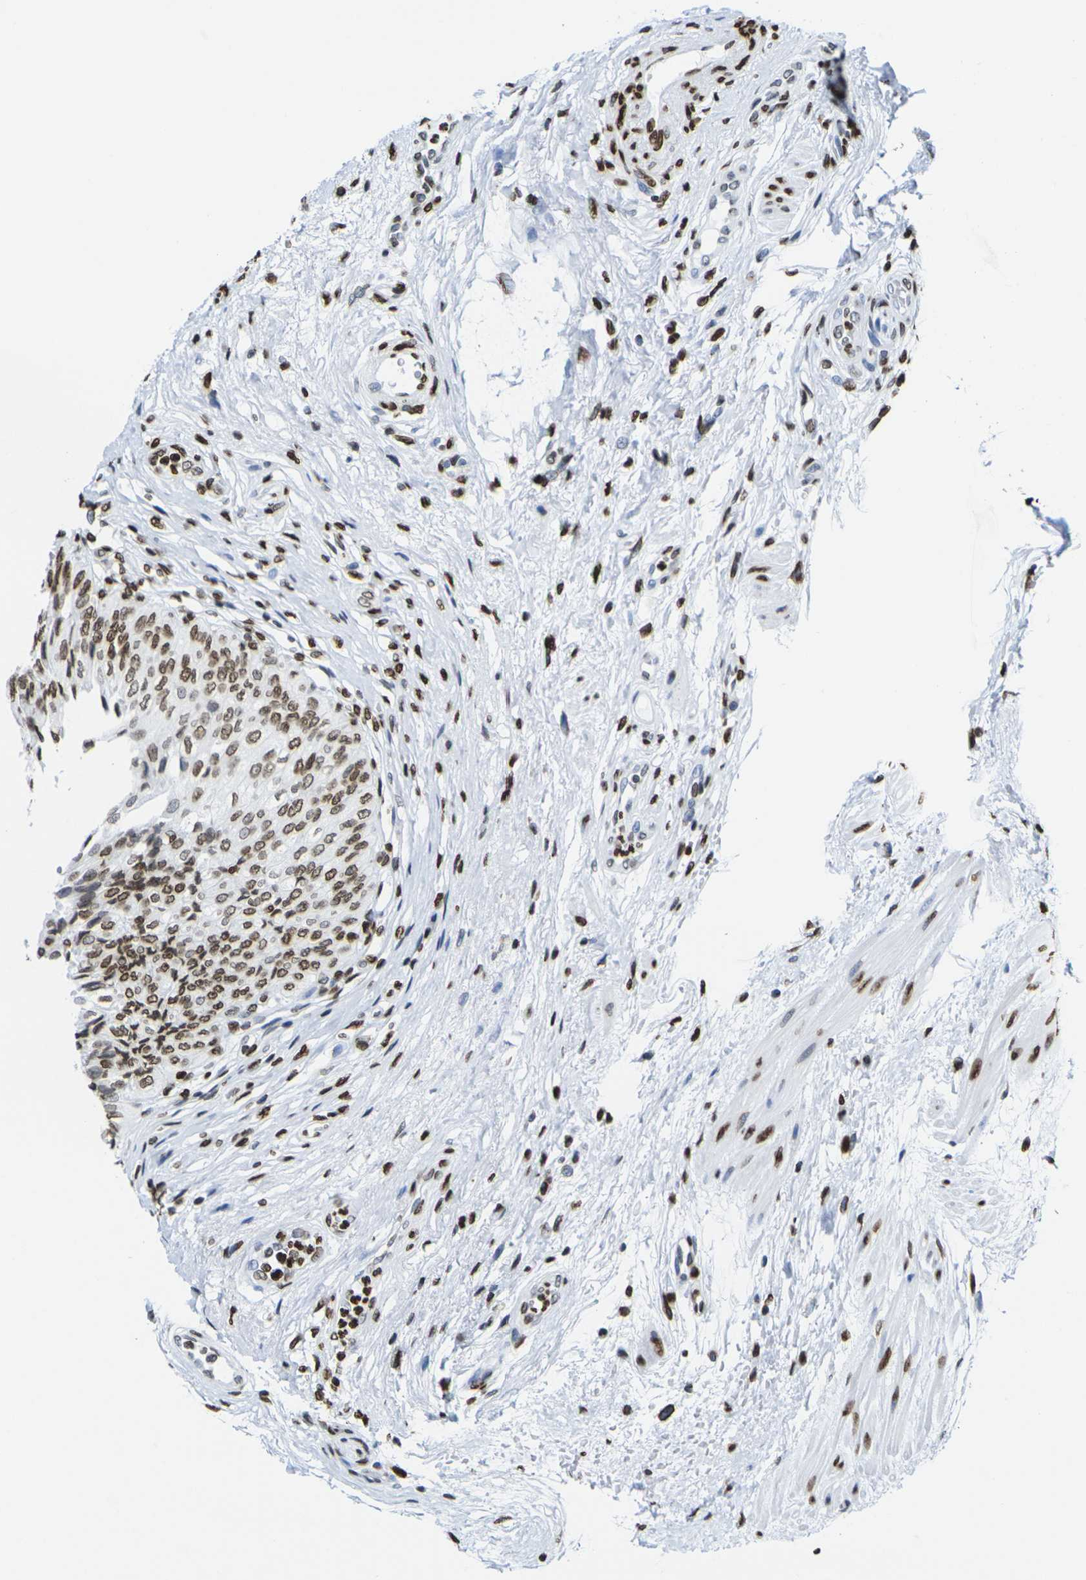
{"staining": {"intensity": "strong", "quantity": ">75%", "location": "cytoplasmic/membranous,nuclear"}, "tissue": "urinary bladder", "cell_type": "Urothelial cells", "image_type": "normal", "snomed": [{"axis": "morphology", "description": "Normal tissue, NOS"}, {"axis": "topography", "description": "Urinary bladder"}], "caption": "The immunohistochemical stain shows strong cytoplasmic/membranous,nuclear staining in urothelial cells of benign urinary bladder. The staining was performed using DAB to visualize the protein expression in brown, while the nuclei were stained in blue with hematoxylin (Magnification: 20x).", "gene": "H2AC21", "patient": {"sex": "male", "age": 46}}